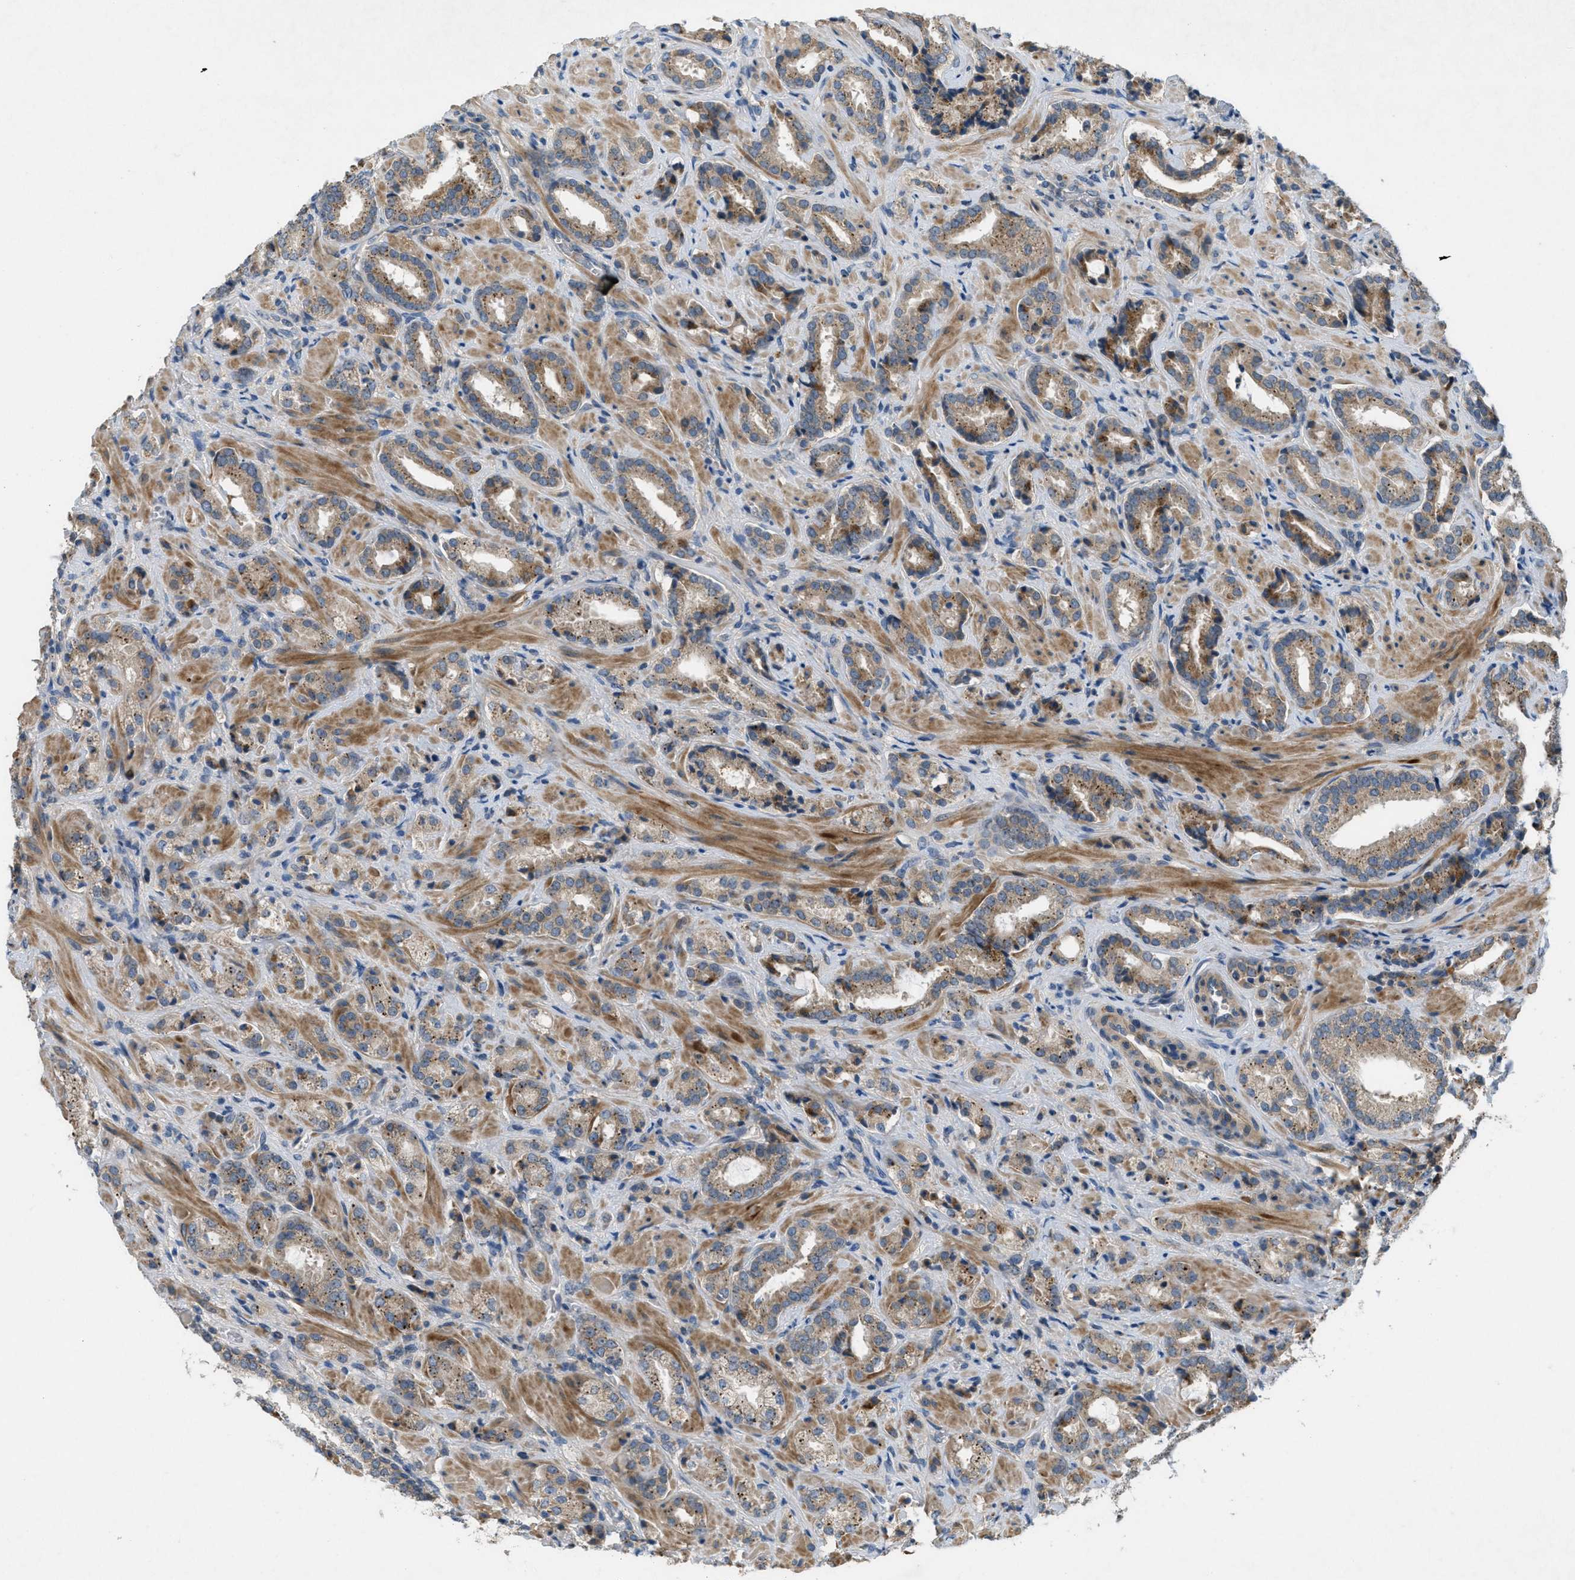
{"staining": {"intensity": "weak", "quantity": ">75%", "location": "cytoplasmic/membranous"}, "tissue": "prostate cancer", "cell_type": "Tumor cells", "image_type": "cancer", "snomed": [{"axis": "morphology", "description": "Adenocarcinoma, High grade"}, {"axis": "topography", "description": "Prostate"}], "caption": "An image showing weak cytoplasmic/membranous staining in about >75% of tumor cells in adenocarcinoma (high-grade) (prostate), as visualized by brown immunohistochemical staining.", "gene": "ADCY6", "patient": {"sex": "male", "age": 64}}